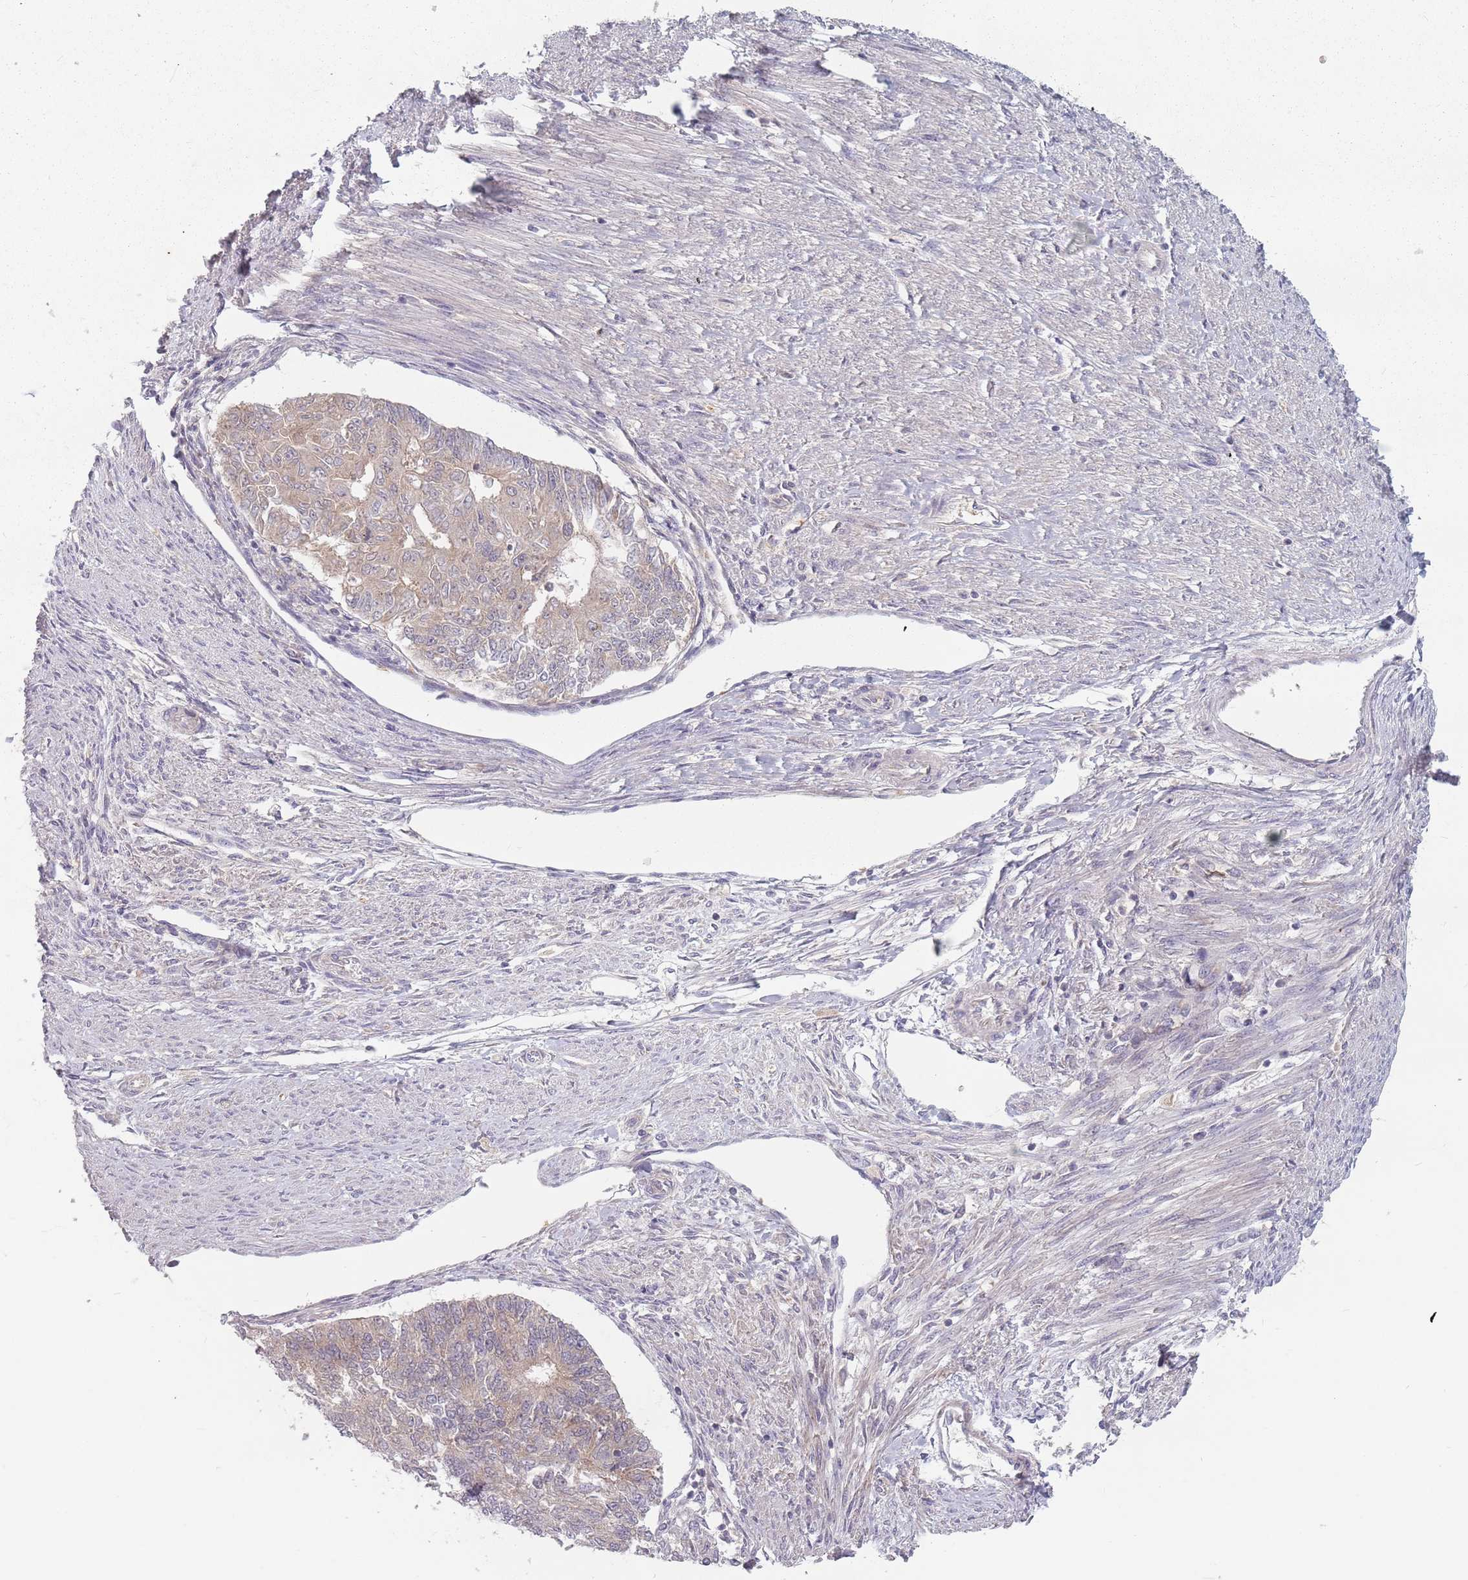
{"staining": {"intensity": "weak", "quantity": "<25%", "location": "cytoplasmic/membranous"}, "tissue": "endometrial cancer", "cell_type": "Tumor cells", "image_type": "cancer", "snomed": [{"axis": "morphology", "description": "Adenocarcinoma, NOS"}, {"axis": "topography", "description": "Endometrium"}], "caption": "Human adenocarcinoma (endometrial) stained for a protein using immunohistochemistry shows no positivity in tumor cells.", "gene": "ASB13", "patient": {"sex": "female", "age": 32}}